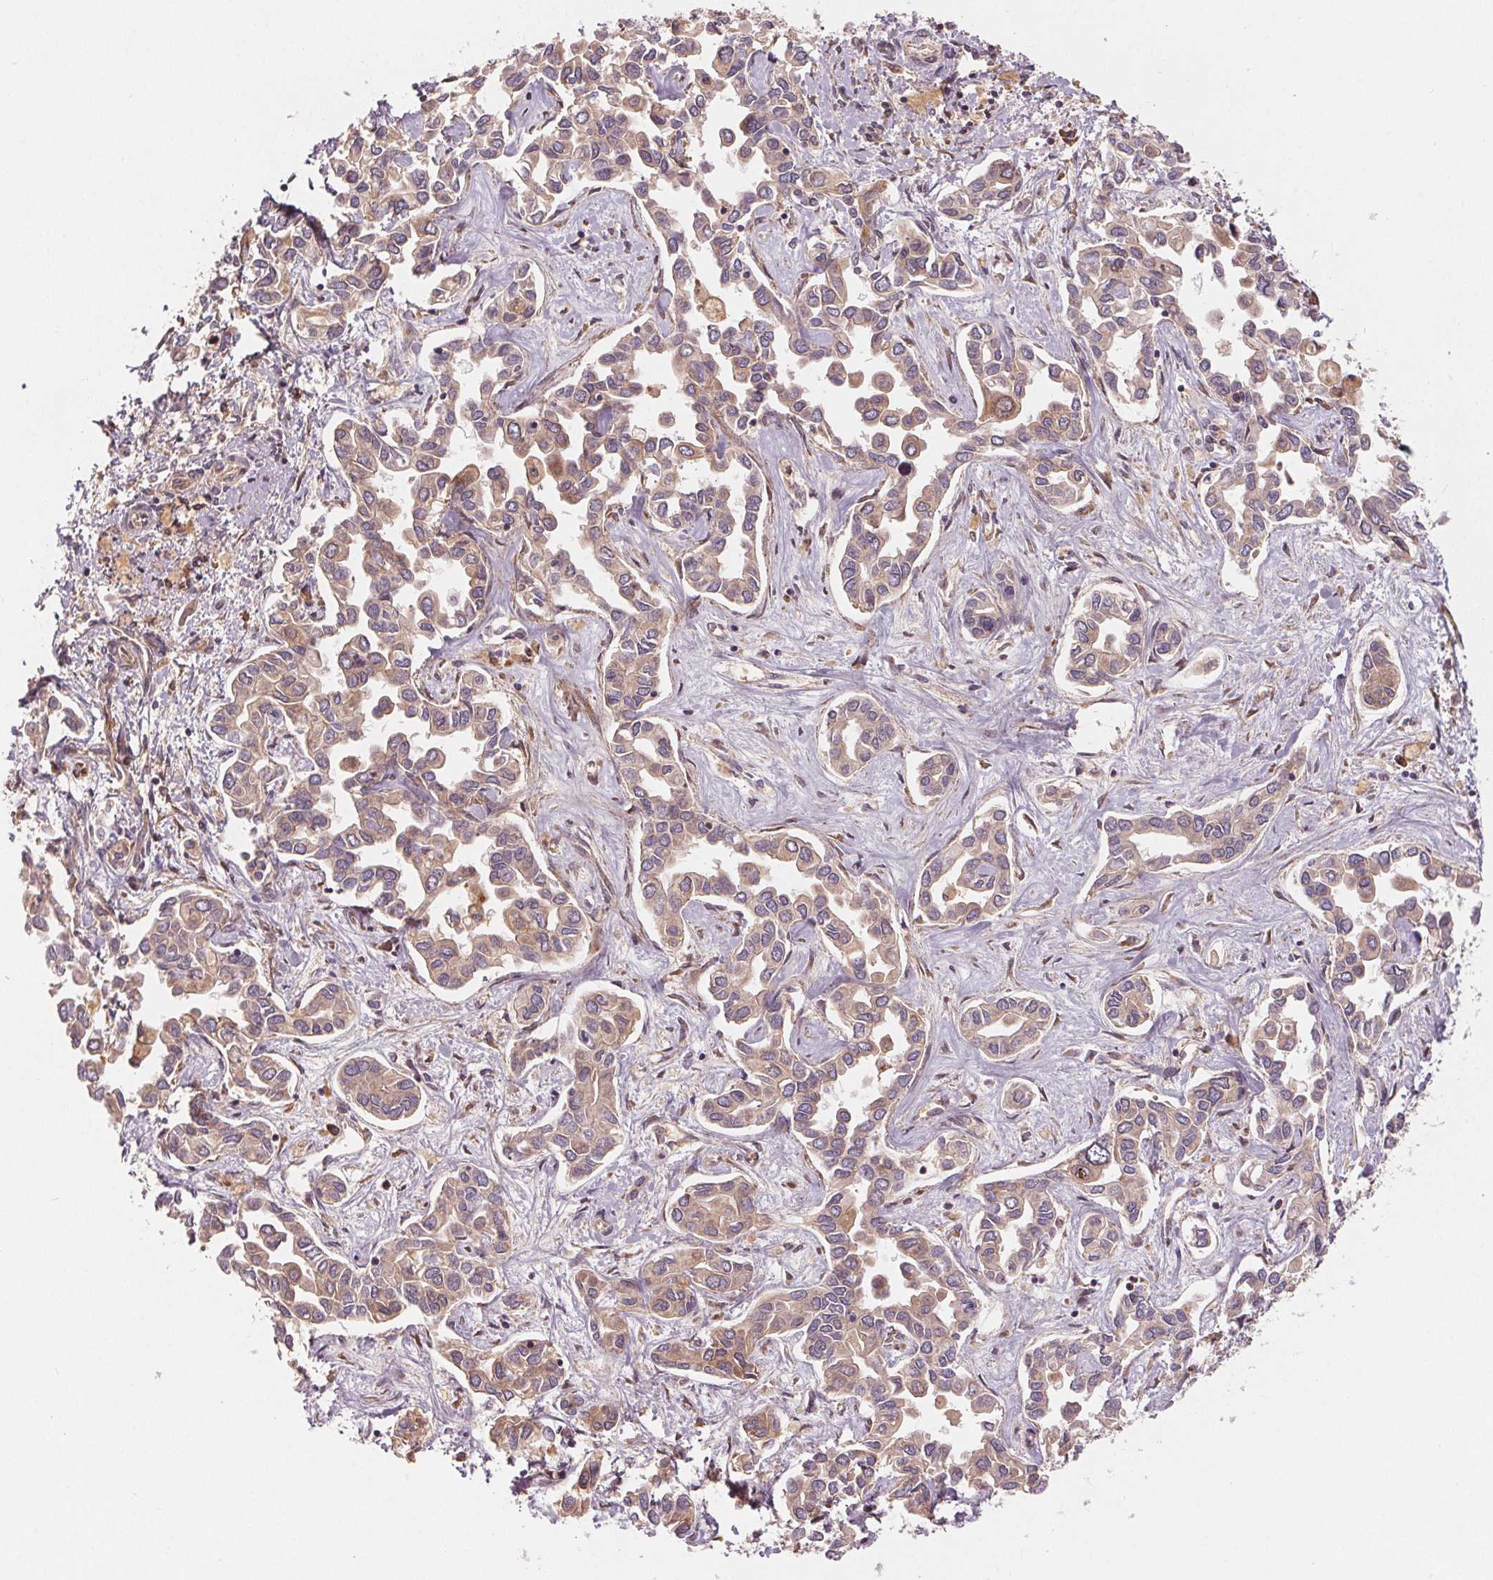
{"staining": {"intensity": "weak", "quantity": "25%-75%", "location": "cytoplasmic/membranous"}, "tissue": "liver cancer", "cell_type": "Tumor cells", "image_type": "cancer", "snomed": [{"axis": "morphology", "description": "Cholangiocarcinoma"}, {"axis": "topography", "description": "Liver"}], "caption": "This is an image of immunohistochemistry staining of liver cancer (cholangiocarcinoma), which shows weak positivity in the cytoplasmic/membranous of tumor cells.", "gene": "EIF3D", "patient": {"sex": "female", "age": 64}}